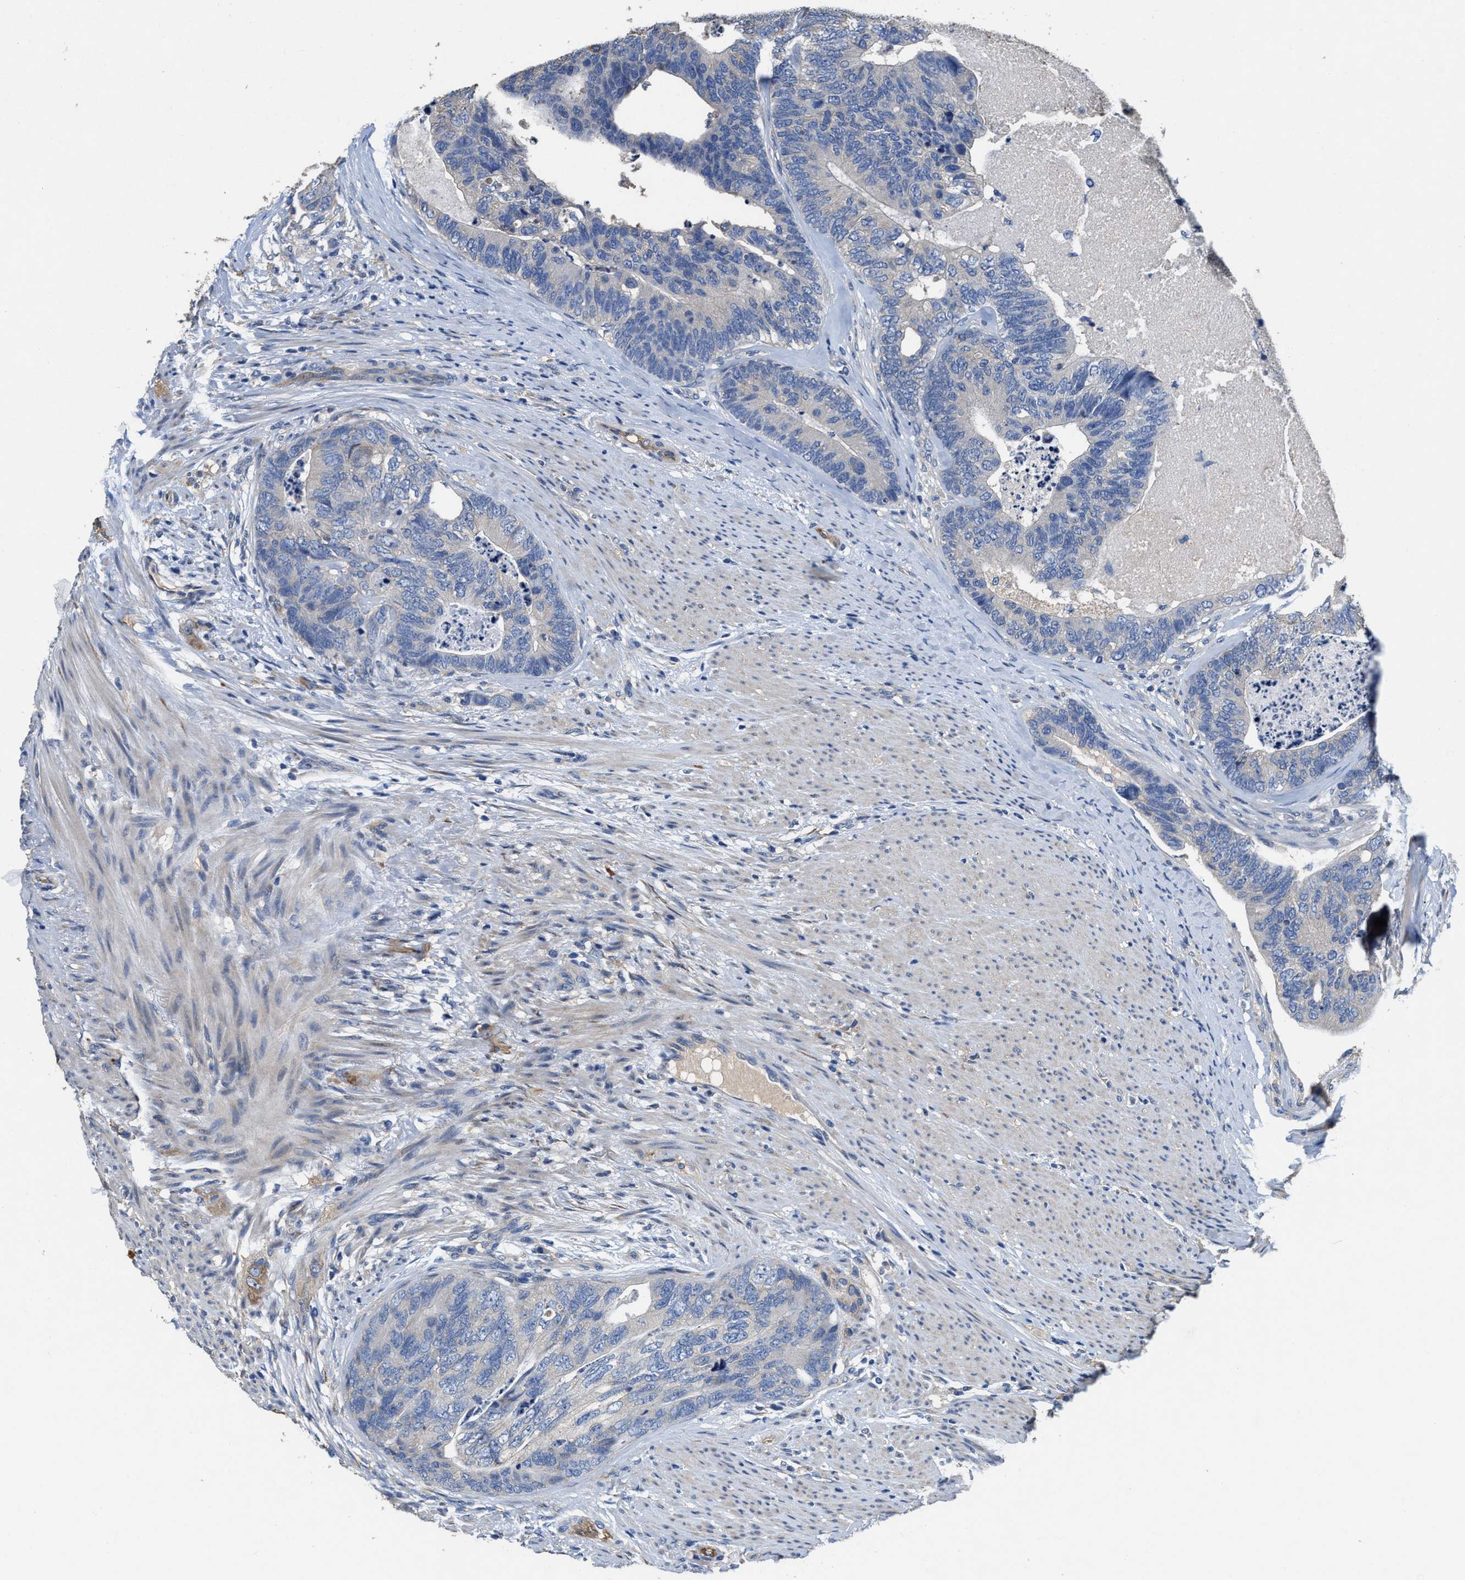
{"staining": {"intensity": "weak", "quantity": "<25%", "location": "cytoplasmic/membranous"}, "tissue": "colorectal cancer", "cell_type": "Tumor cells", "image_type": "cancer", "snomed": [{"axis": "morphology", "description": "Adenocarcinoma, NOS"}, {"axis": "topography", "description": "Colon"}], "caption": "Immunohistochemical staining of human adenocarcinoma (colorectal) exhibits no significant expression in tumor cells.", "gene": "PEG10", "patient": {"sex": "female", "age": 67}}